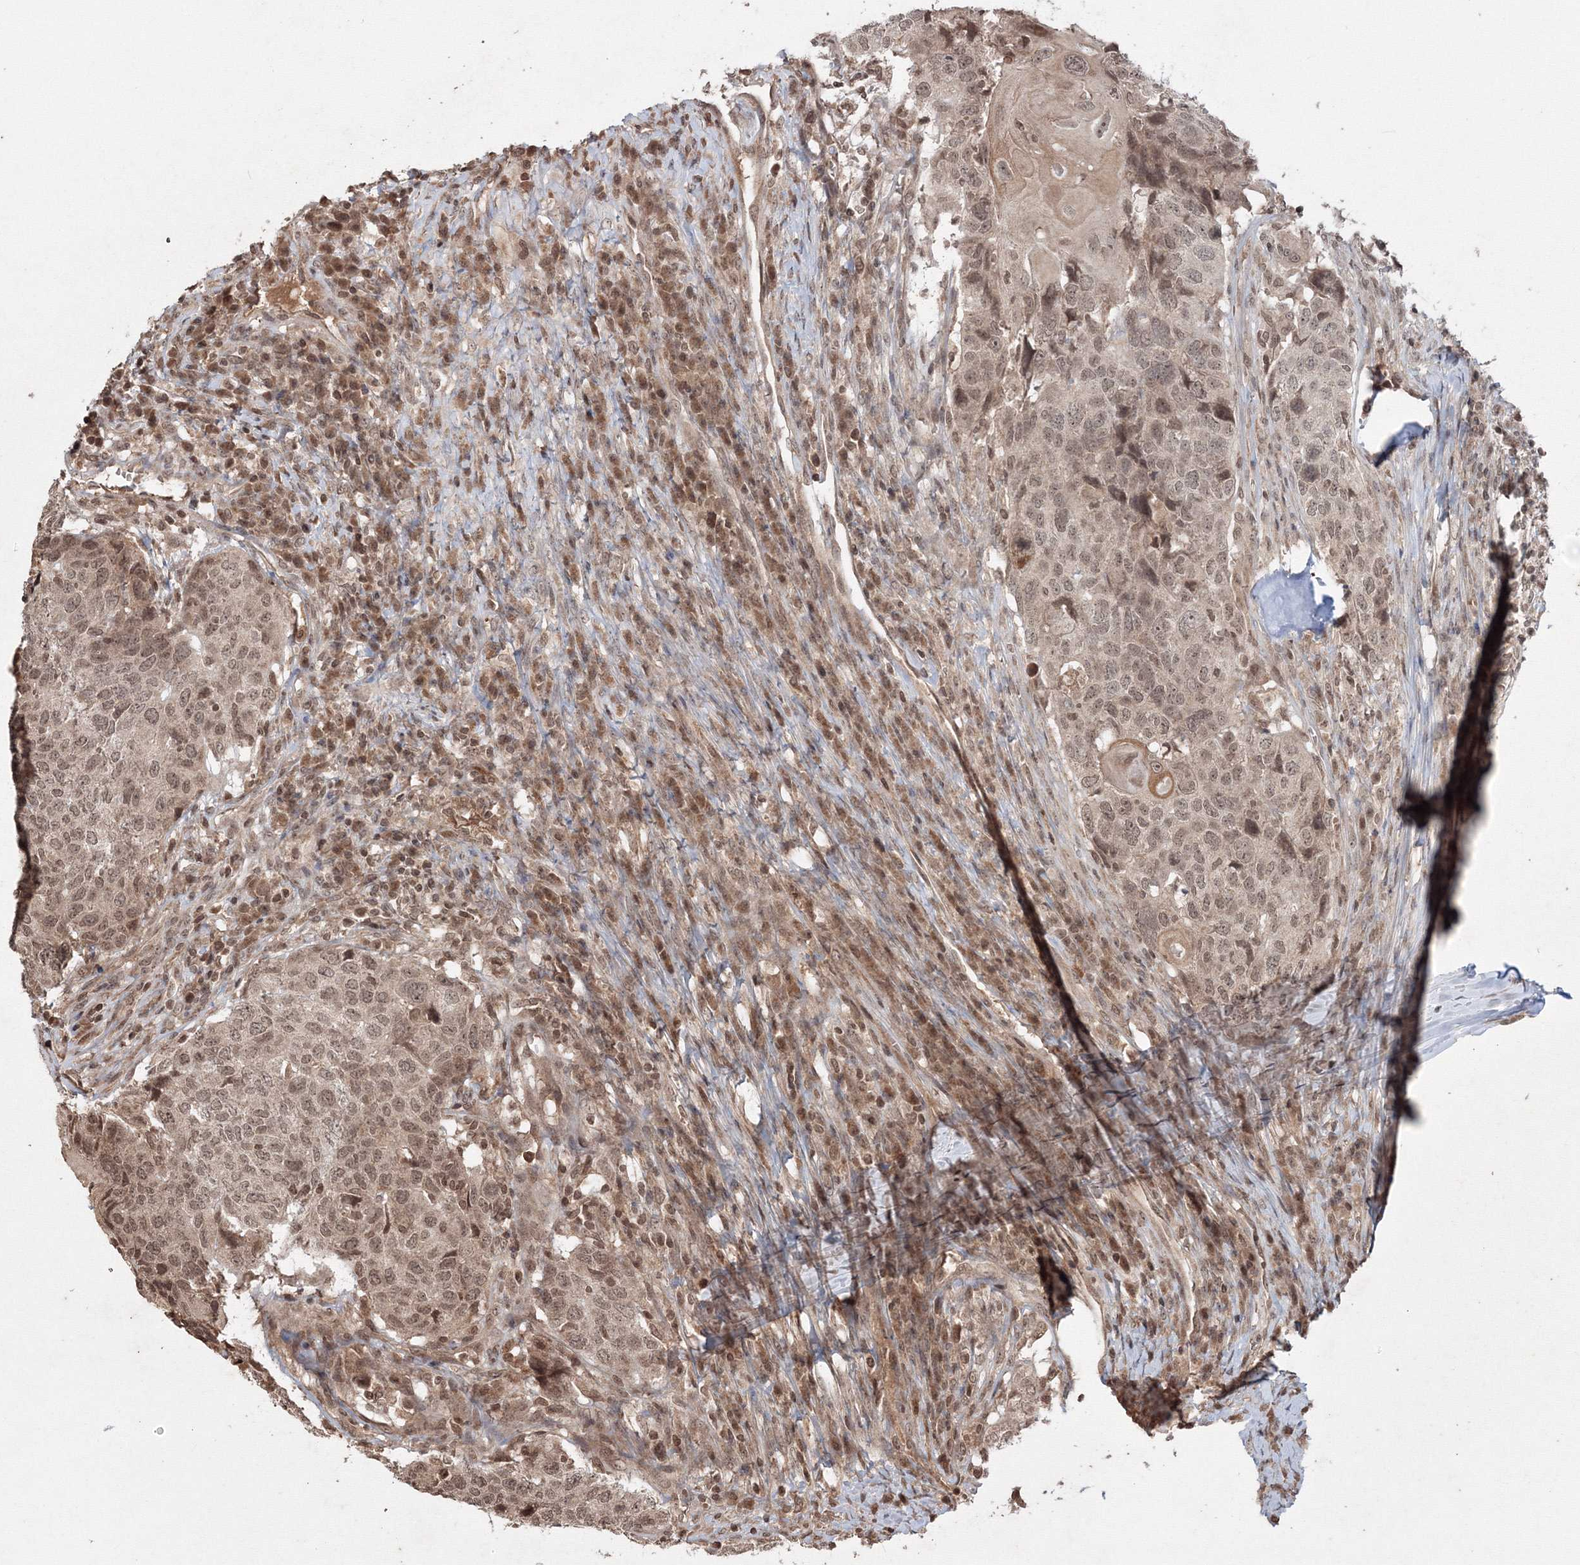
{"staining": {"intensity": "moderate", "quantity": ">75%", "location": "cytoplasmic/membranous,nuclear"}, "tissue": "head and neck cancer", "cell_type": "Tumor cells", "image_type": "cancer", "snomed": [{"axis": "morphology", "description": "Squamous cell carcinoma, NOS"}, {"axis": "topography", "description": "Head-Neck"}], "caption": "A brown stain highlights moderate cytoplasmic/membranous and nuclear expression of a protein in human head and neck cancer (squamous cell carcinoma) tumor cells.", "gene": "PEX13", "patient": {"sex": "male", "age": 66}}